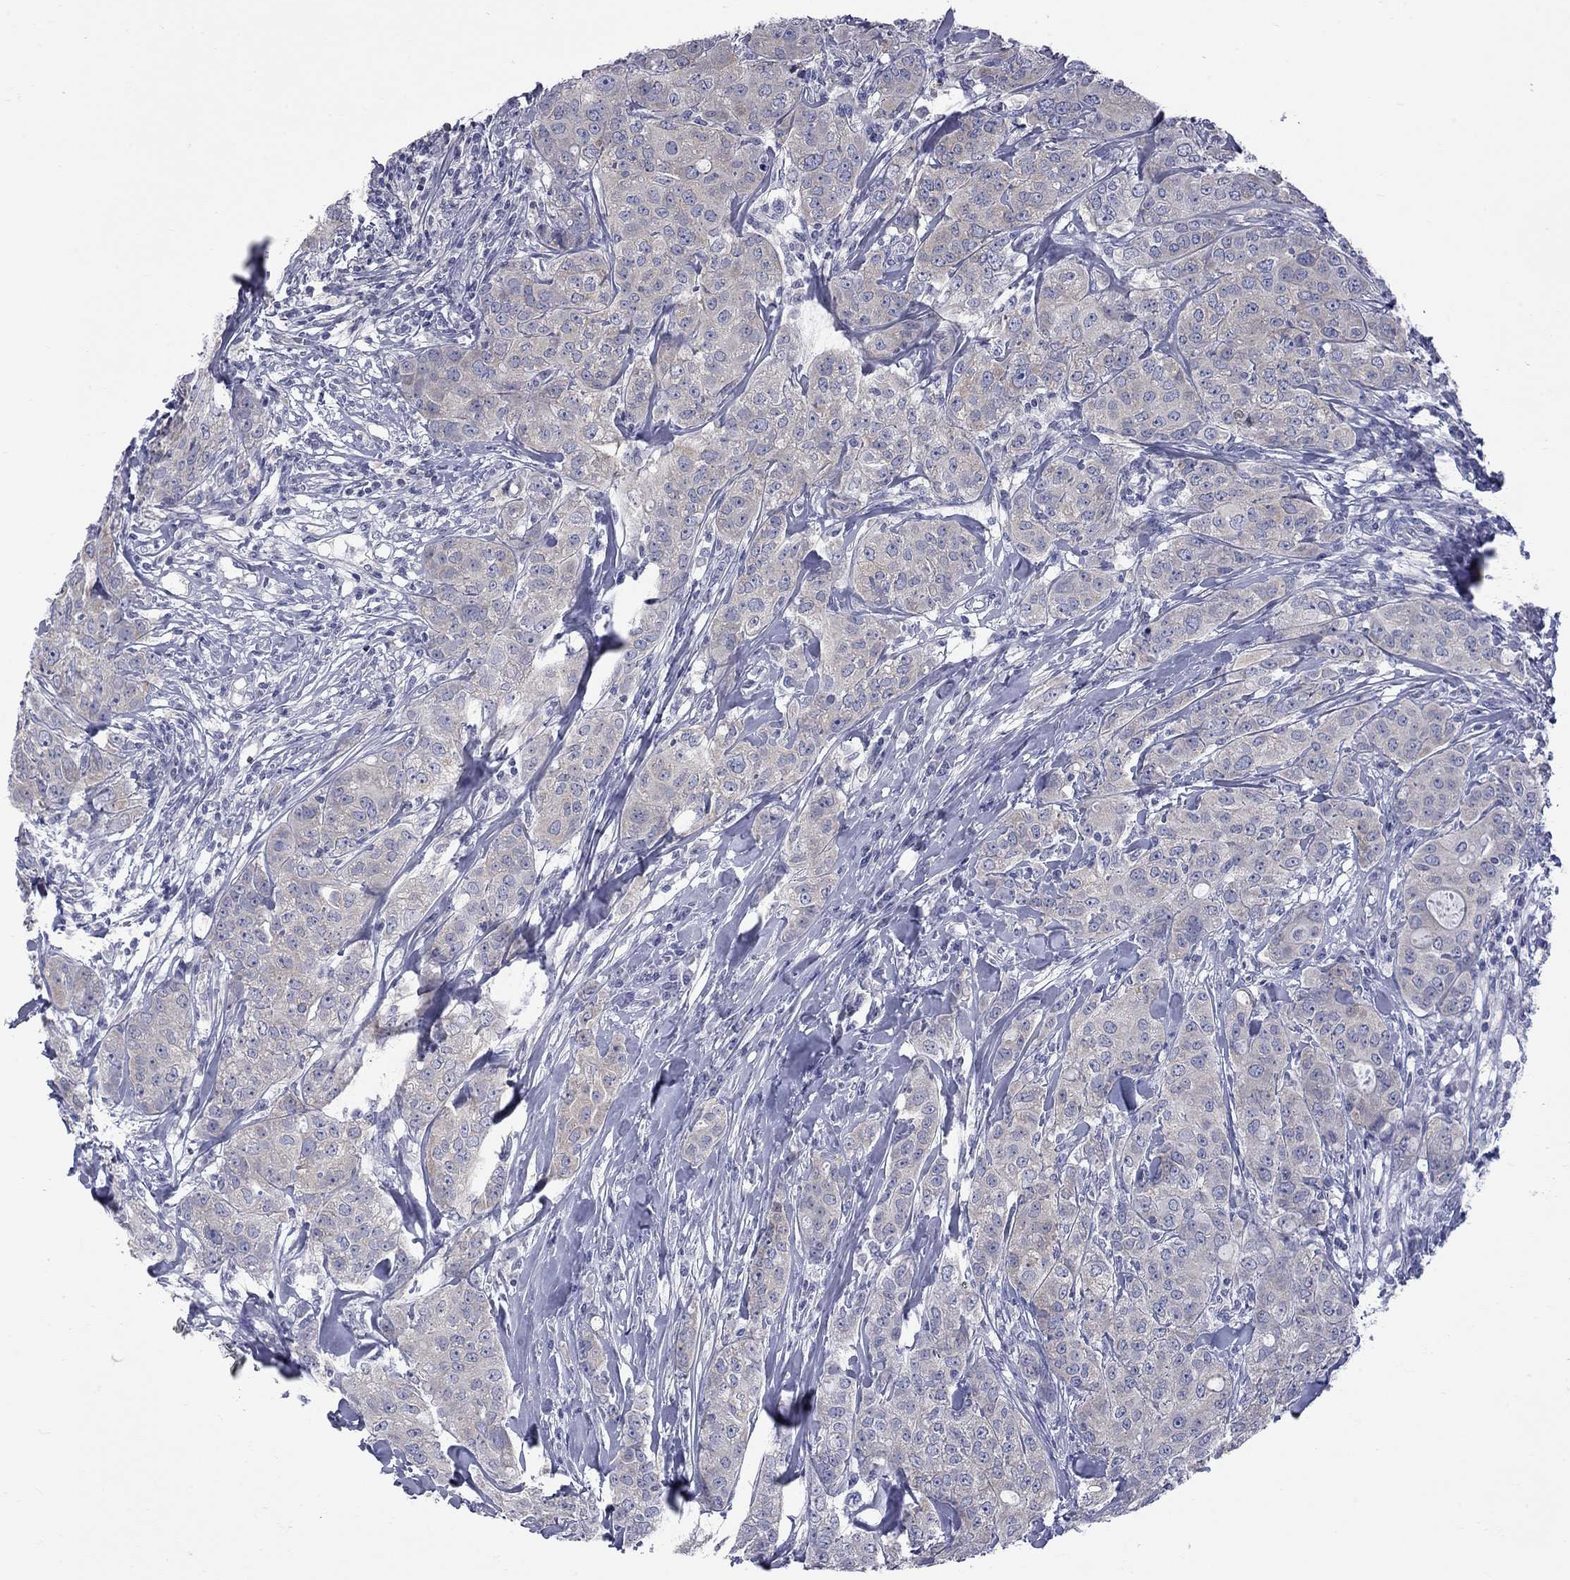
{"staining": {"intensity": "weak", "quantity": "25%-75%", "location": "cytoplasmic/membranous"}, "tissue": "breast cancer", "cell_type": "Tumor cells", "image_type": "cancer", "snomed": [{"axis": "morphology", "description": "Duct carcinoma"}, {"axis": "topography", "description": "Breast"}], "caption": "IHC of breast cancer (invasive ductal carcinoma) exhibits low levels of weak cytoplasmic/membranous expression in about 25%-75% of tumor cells. Using DAB (brown) and hematoxylin (blue) stains, captured at high magnification using brightfield microscopy.", "gene": "ABCB4", "patient": {"sex": "female", "age": 43}}